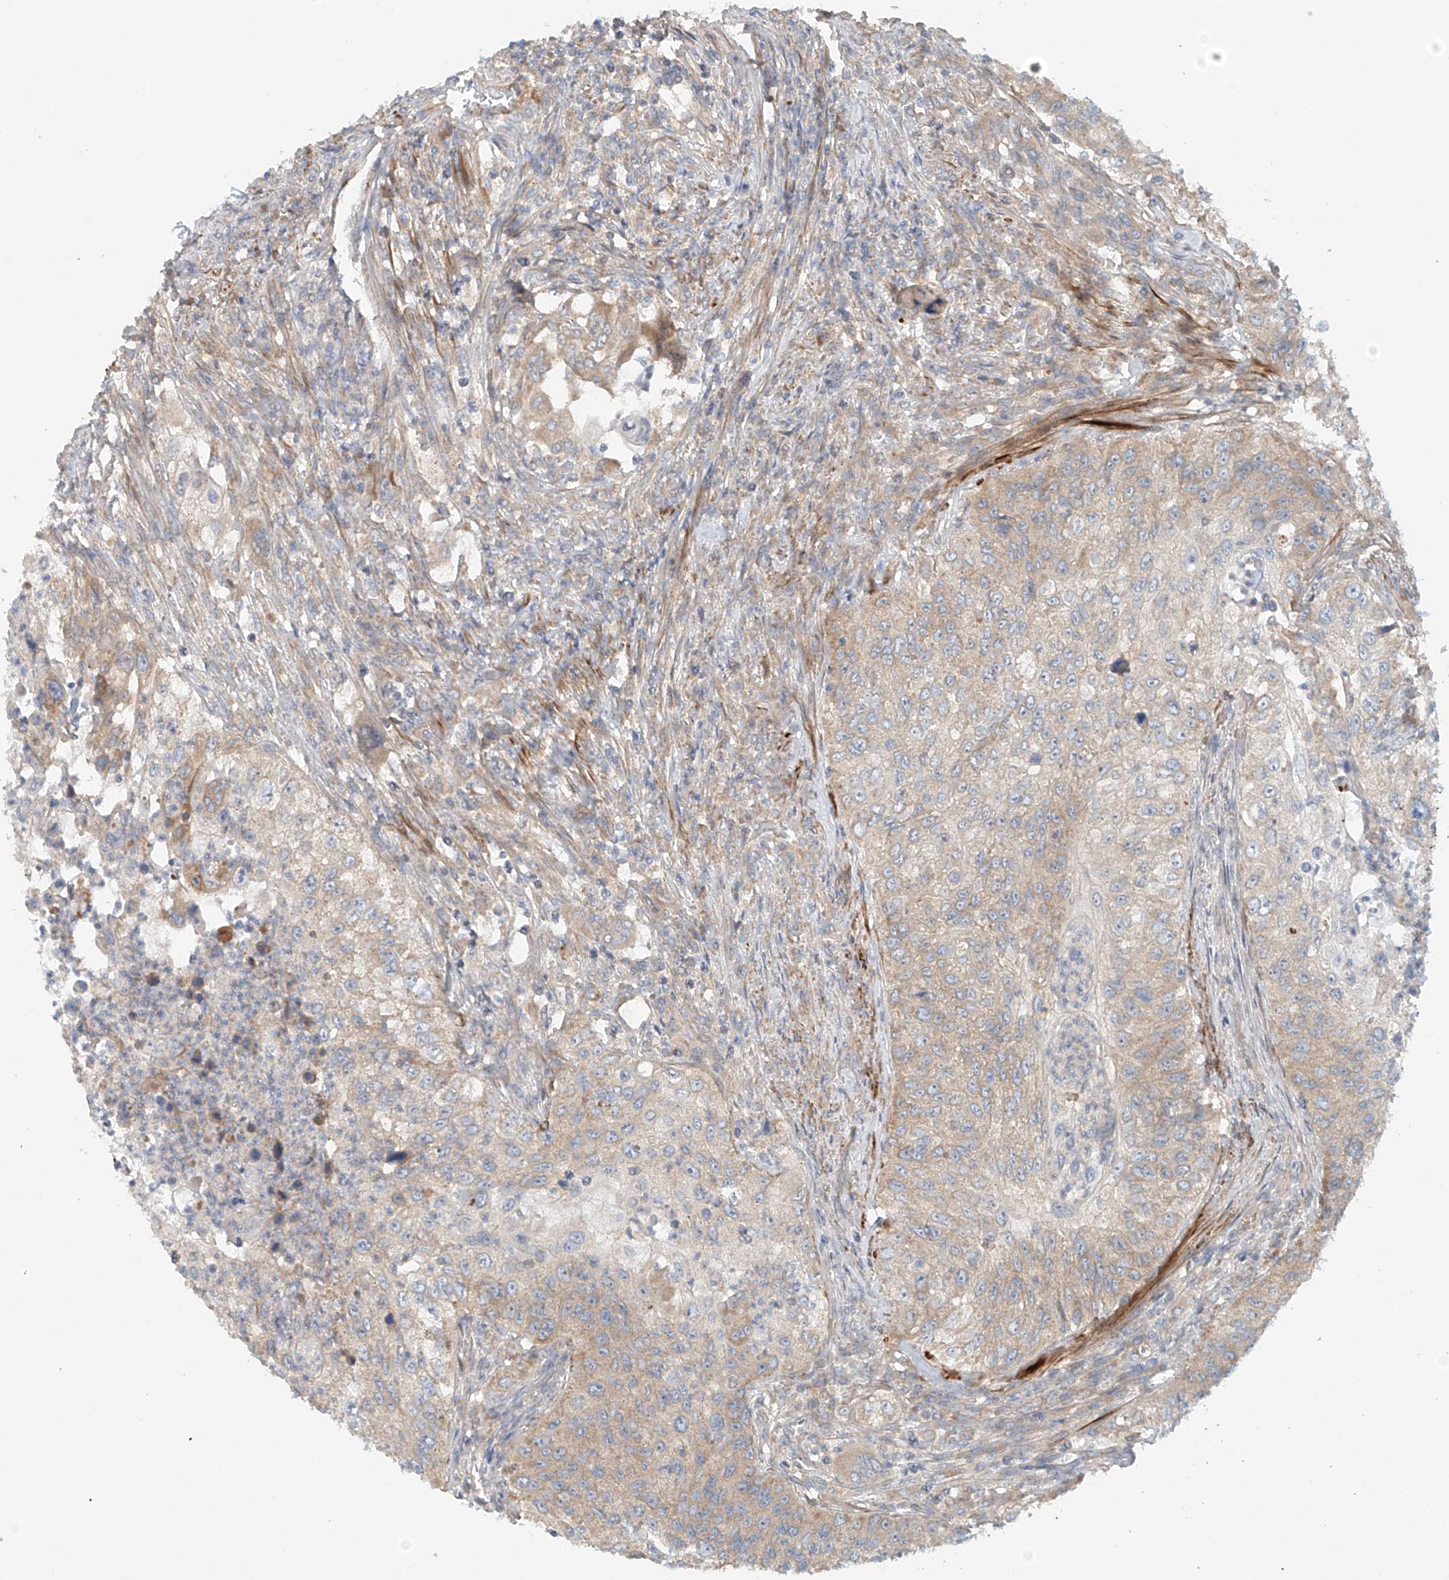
{"staining": {"intensity": "weak", "quantity": "25%-75%", "location": "cytoplasmic/membranous"}, "tissue": "urothelial cancer", "cell_type": "Tumor cells", "image_type": "cancer", "snomed": [{"axis": "morphology", "description": "Urothelial carcinoma, High grade"}, {"axis": "topography", "description": "Urinary bladder"}], "caption": "The micrograph reveals staining of urothelial carcinoma (high-grade), revealing weak cytoplasmic/membranous protein staining (brown color) within tumor cells.", "gene": "LYRM9", "patient": {"sex": "female", "age": 60}}